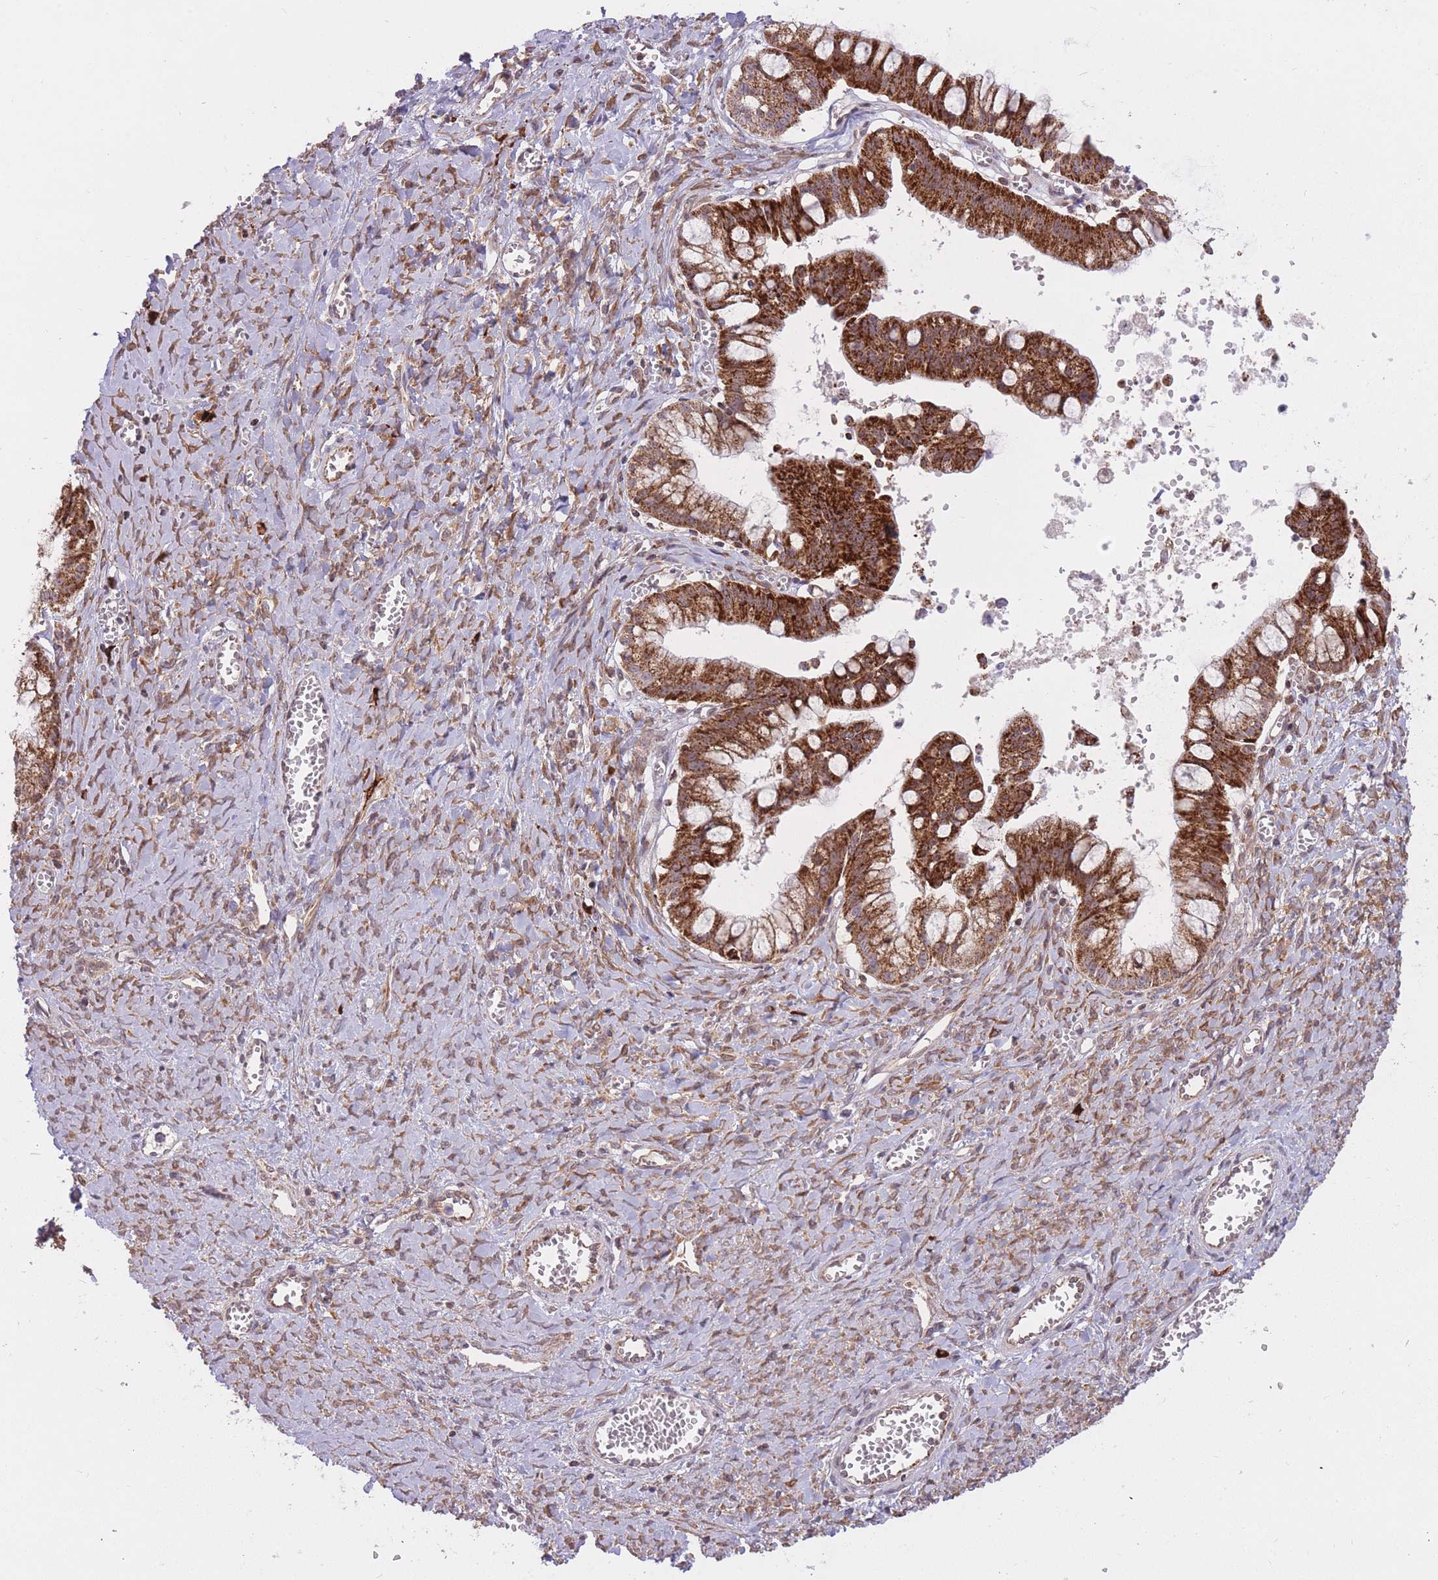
{"staining": {"intensity": "strong", "quantity": ">75%", "location": "cytoplasmic/membranous"}, "tissue": "ovarian cancer", "cell_type": "Tumor cells", "image_type": "cancer", "snomed": [{"axis": "morphology", "description": "Cystadenocarcinoma, mucinous, NOS"}, {"axis": "topography", "description": "Ovary"}], "caption": "Ovarian cancer tissue exhibits strong cytoplasmic/membranous staining in about >75% of tumor cells, visualized by immunohistochemistry. The staining was performed using DAB, with brown indicating positive protein expression. Nuclei are stained blue with hematoxylin.", "gene": "DPYSL4", "patient": {"sex": "female", "age": 70}}